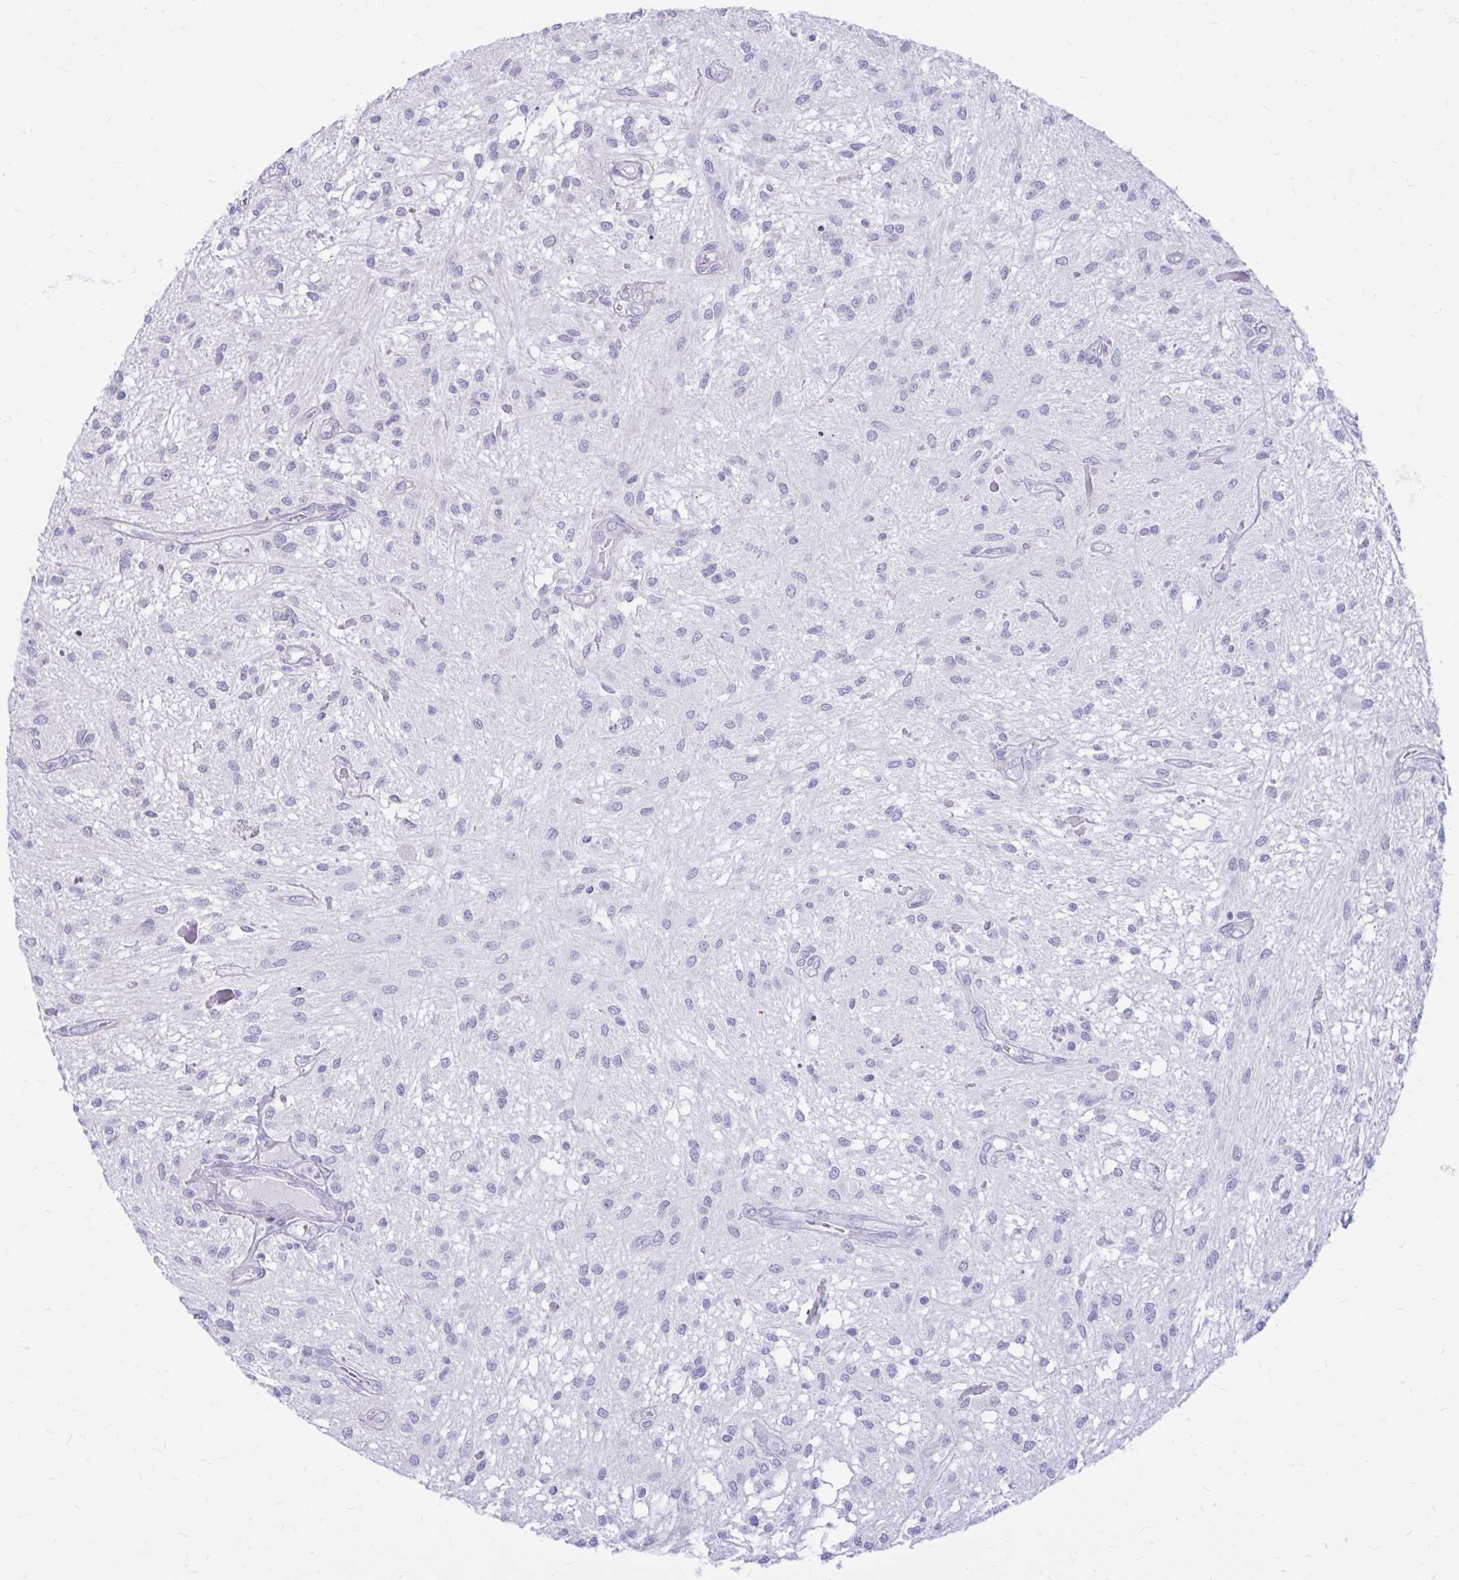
{"staining": {"intensity": "negative", "quantity": "none", "location": "none"}, "tissue": "glioma", "cell_type": "Tumor cells", "image_type": "cancer", "snomed": [{"axis": "morphology", "description": "Glioma, malignant, Low grade"}, {"axis": "topography", "description": "Cerebellum"}], "caption": "High magnification brightfield microscopy of glioma stained with DAB (3,3'-diaminobenzidine) (brown) and counterstained with hematoxylin (blue): tumor cells show no significant staining.", "gene": "IGSF5", "patient": {"sex": "female", "age": 14}}